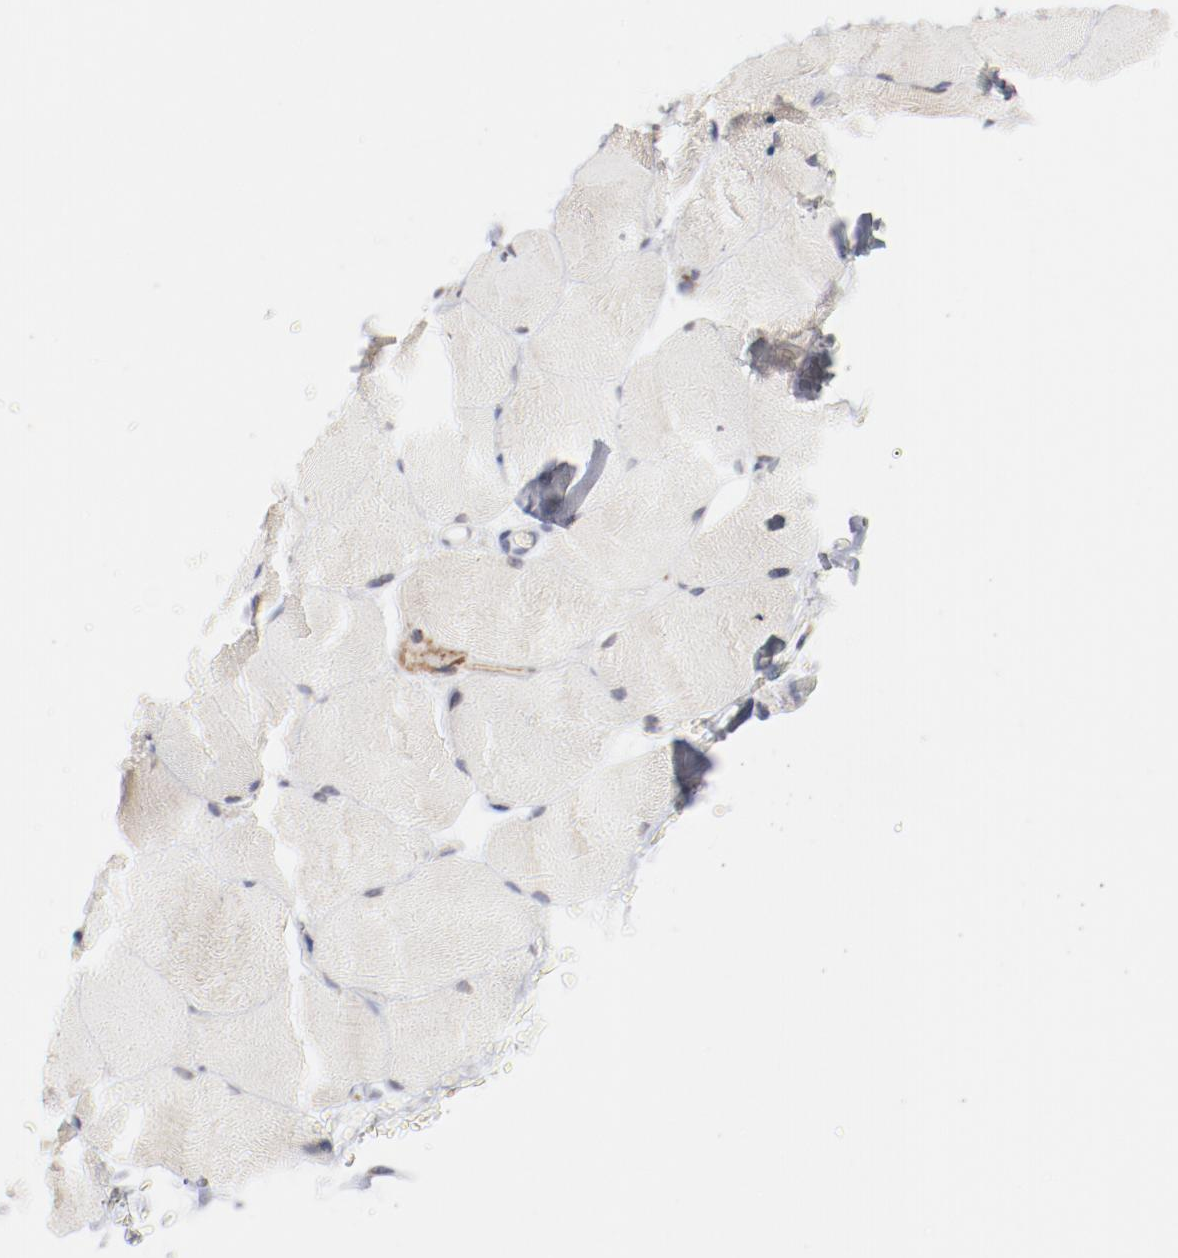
{"staining": {"intensity": "weak", "quantity": ">75%", "location": "cytoplasmic/membranous"}, "tissue": "skeletal muscle", "cell_type": "Myocytes", "image_type": "normal", "snomed": [{"axis": "morphology", "description": "Normal tissue, NOS"}, {"axis": "topography", "description": "Skeletal muscle"}], "caption": "Immunohistochemical staining of normal skeletal muscle reveals low levels of weak cytoplasmic/membranous expression in approximately >75% of myocytes. (brown staining indicates protein expression, while blue staining denotes nuclei).", "gene": "AK7", "patient": {"sex": "female", "age": 37}}